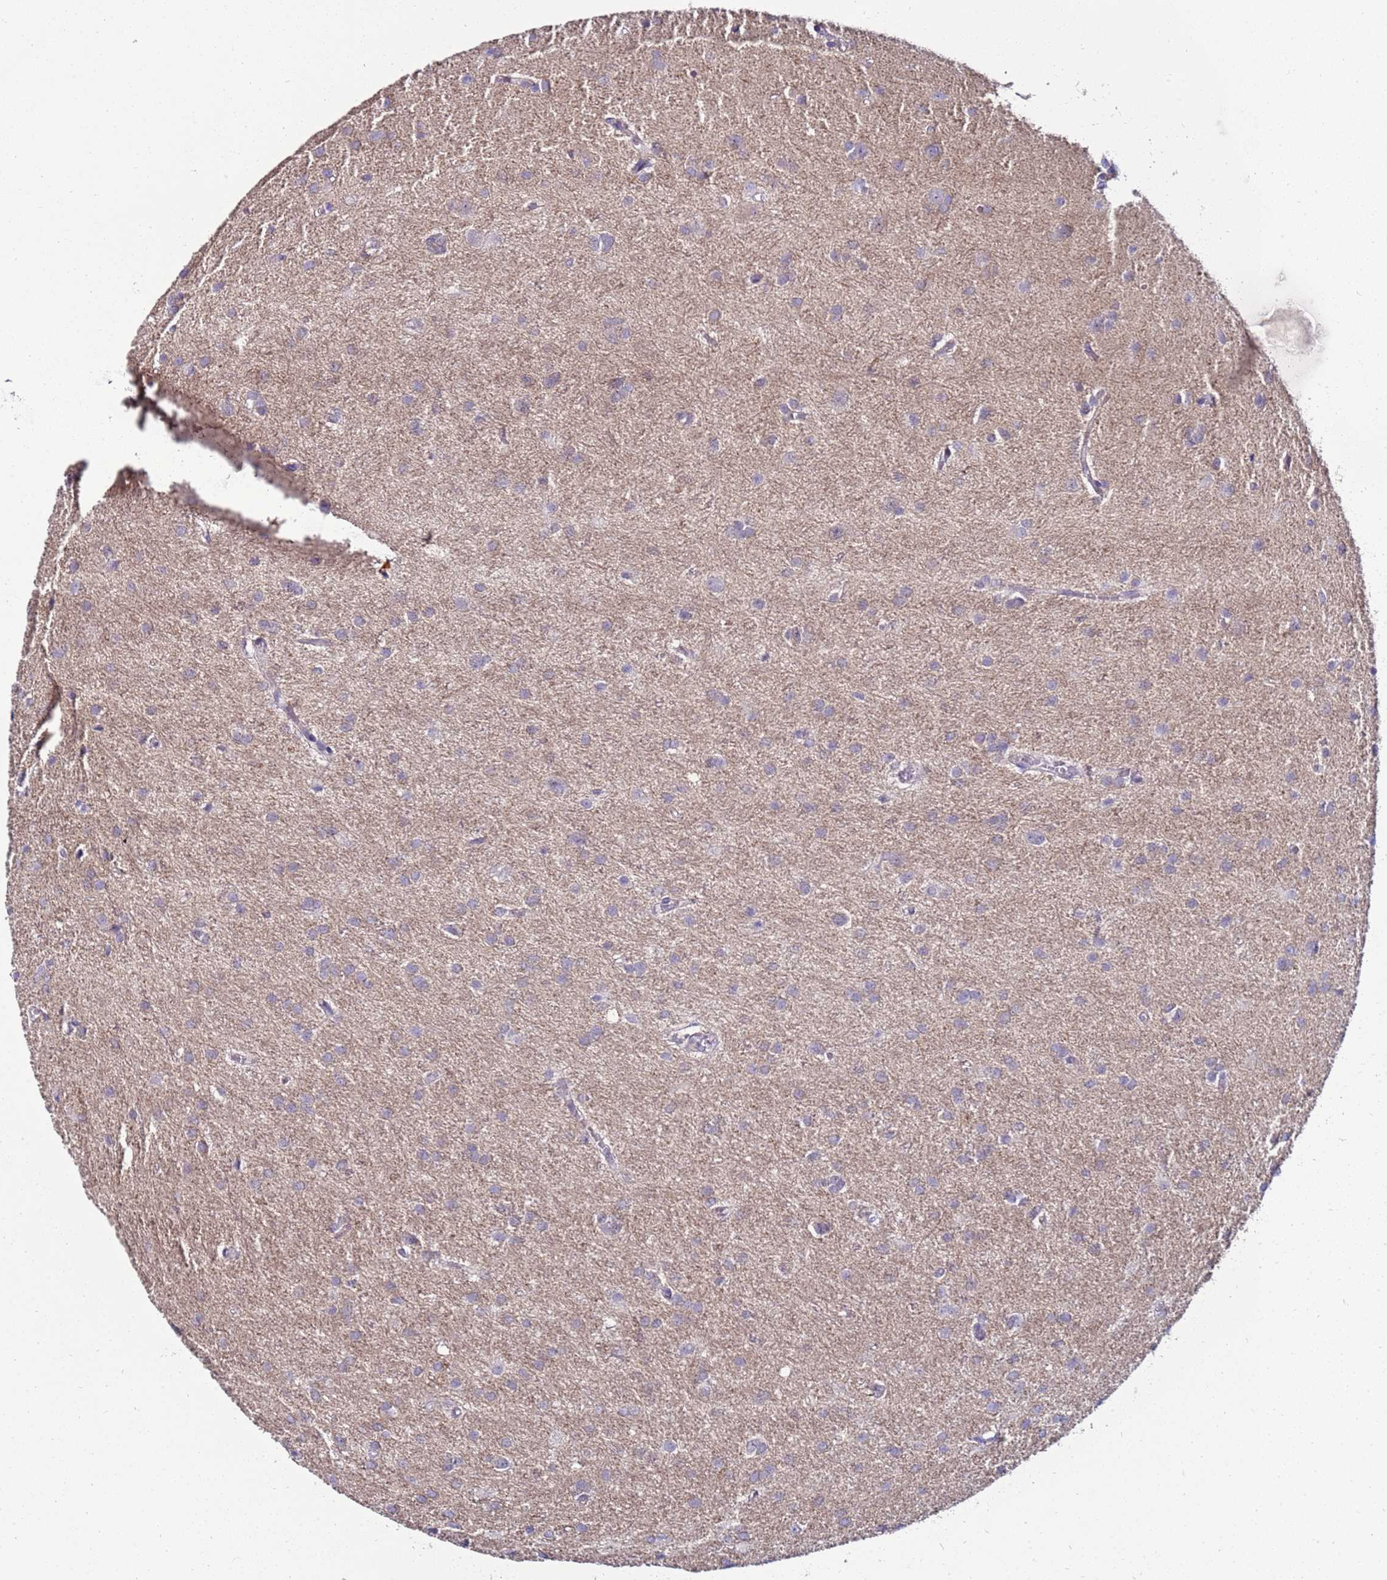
{"staining": {"intensity": "weak", "quantity": "<25%", "location": "cytoplasmic/membranous"}, "tissue": "glioma", "cell_type": "Tumor cells", "image_type": "cancer", "snomed": [{"axis": "morphology", "description": "Glioma, malignant, High grade"}, {"axis": "topography", "description": "Brain"}], "caption": "A histopathology image of malignant high-grade glioma stained for a protein reveals no brown staining in tumor cells. (DAB IHC, high magnification).", "gene": "GPN3", "patient": {"sex": "female", "age": 50}}